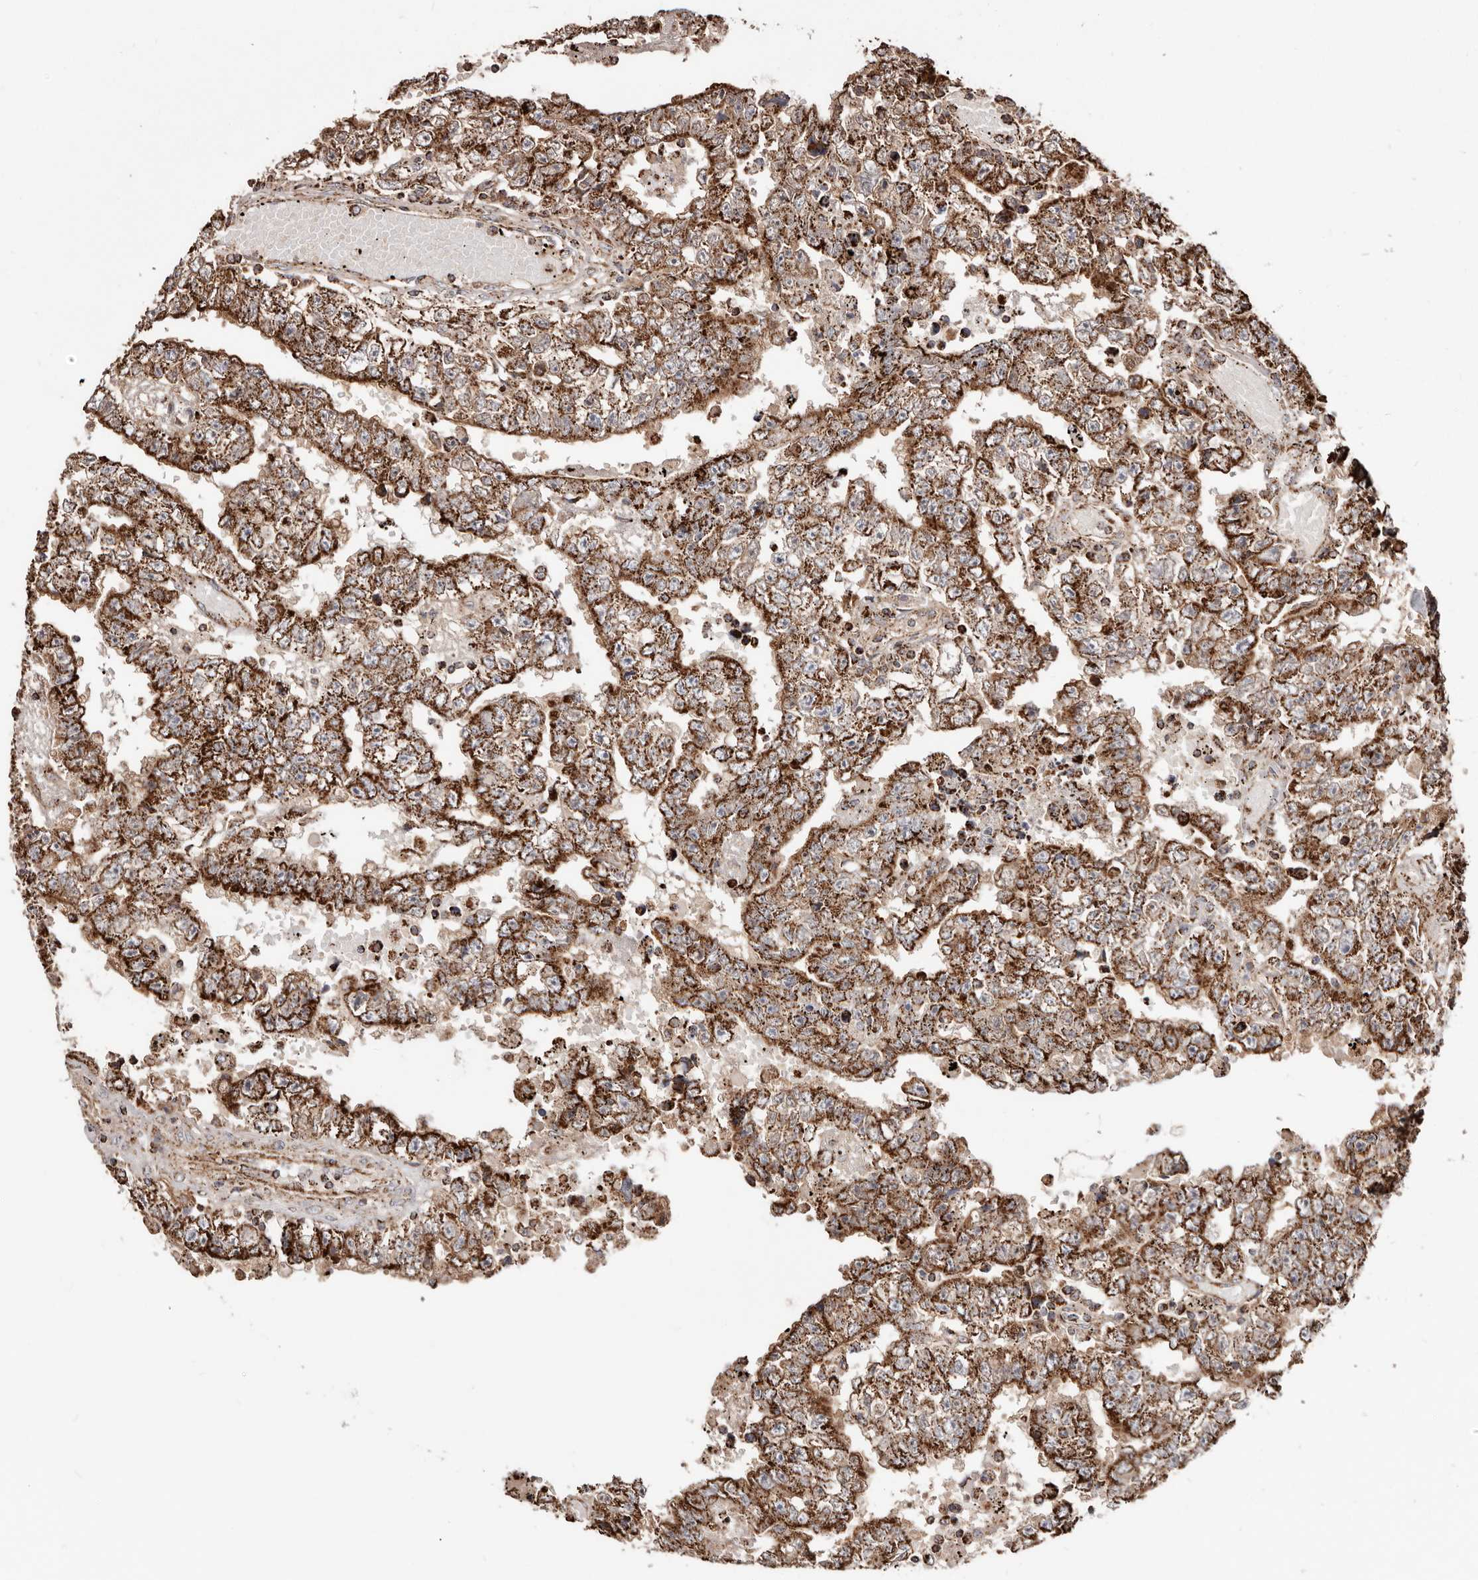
{"staining": {"intensity": "strong", "quantity": "25%-75%", "location": "cytoplasmic/membranous"}, "tissue": "testis cancer", "cell_type": "Tumor cells", "image_type": "cancer", "snomed": [{"axis": "morphology", "description": "Carcinoma, Embryonal, NOS"}, {"axis": "topography", "description": "Testis"}], "caption": "This histopathology image displays IHC staining of embryonal carcinoma (testis), with high strong cytoplasmic/membranous expression in about 25%-75% of tumor cells.", "gene": "PRKACB", "patient": {"sex": "male", "age": 25}}